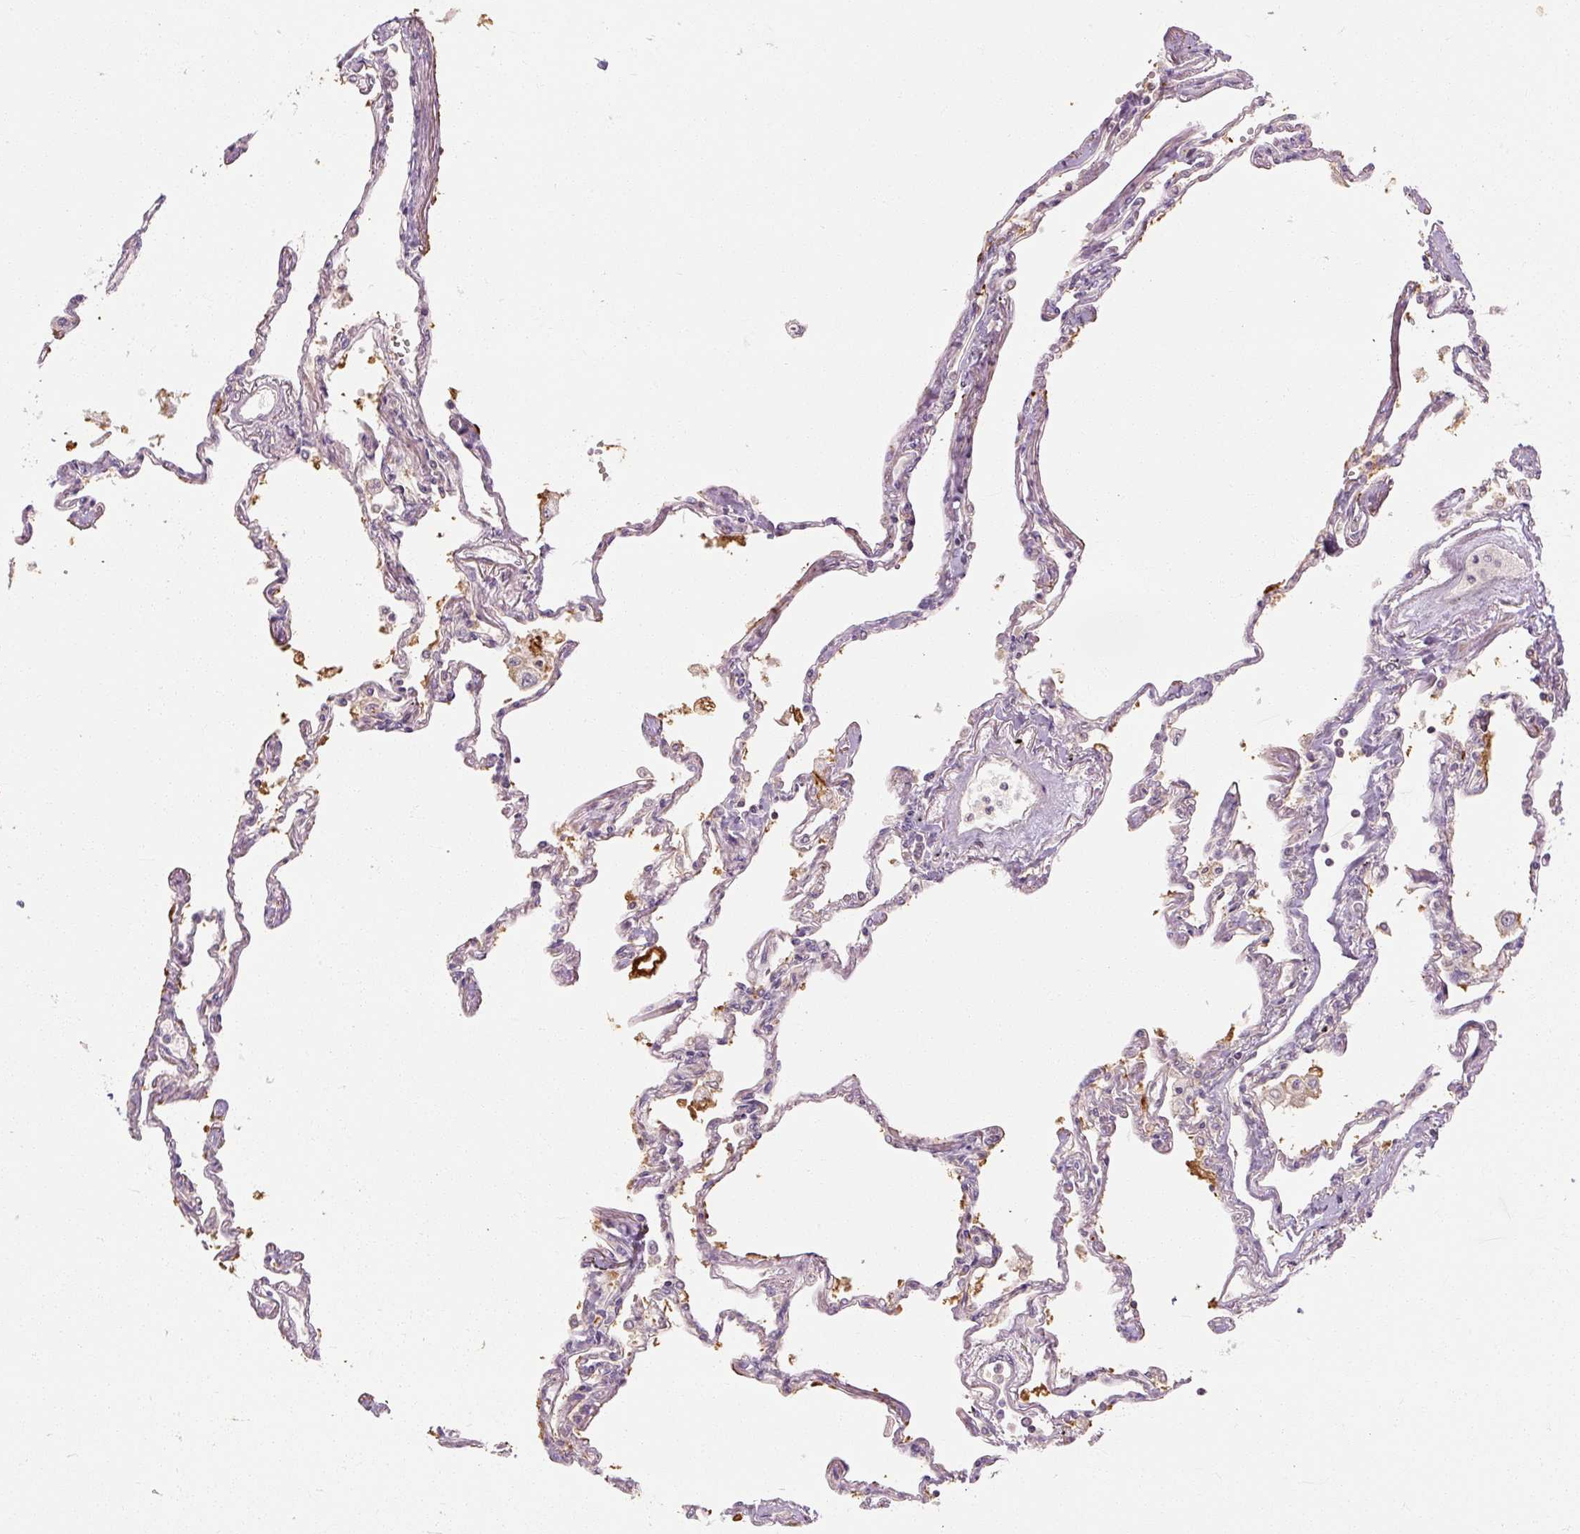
{"staining": {"intensity": "moderate", "quantity": "25%-75%", "location": "cytoplasmic/membranous"}, "tissue": "lung", "cell_type": "Alveolar cells", "image_type": "normal", "snomed": [{"axis": "morphology", "description": "Normal tissue, NOS"}, {"axis": "topography", "description": "Lung"}], "caption": "Moderate cytoplasmic/membranous expression is identified in approximately 25%-75% of alveolar cells in unremarkable lung.", "gene": "RB1CC1", "patient": {"sex": "female", "age": 67}}